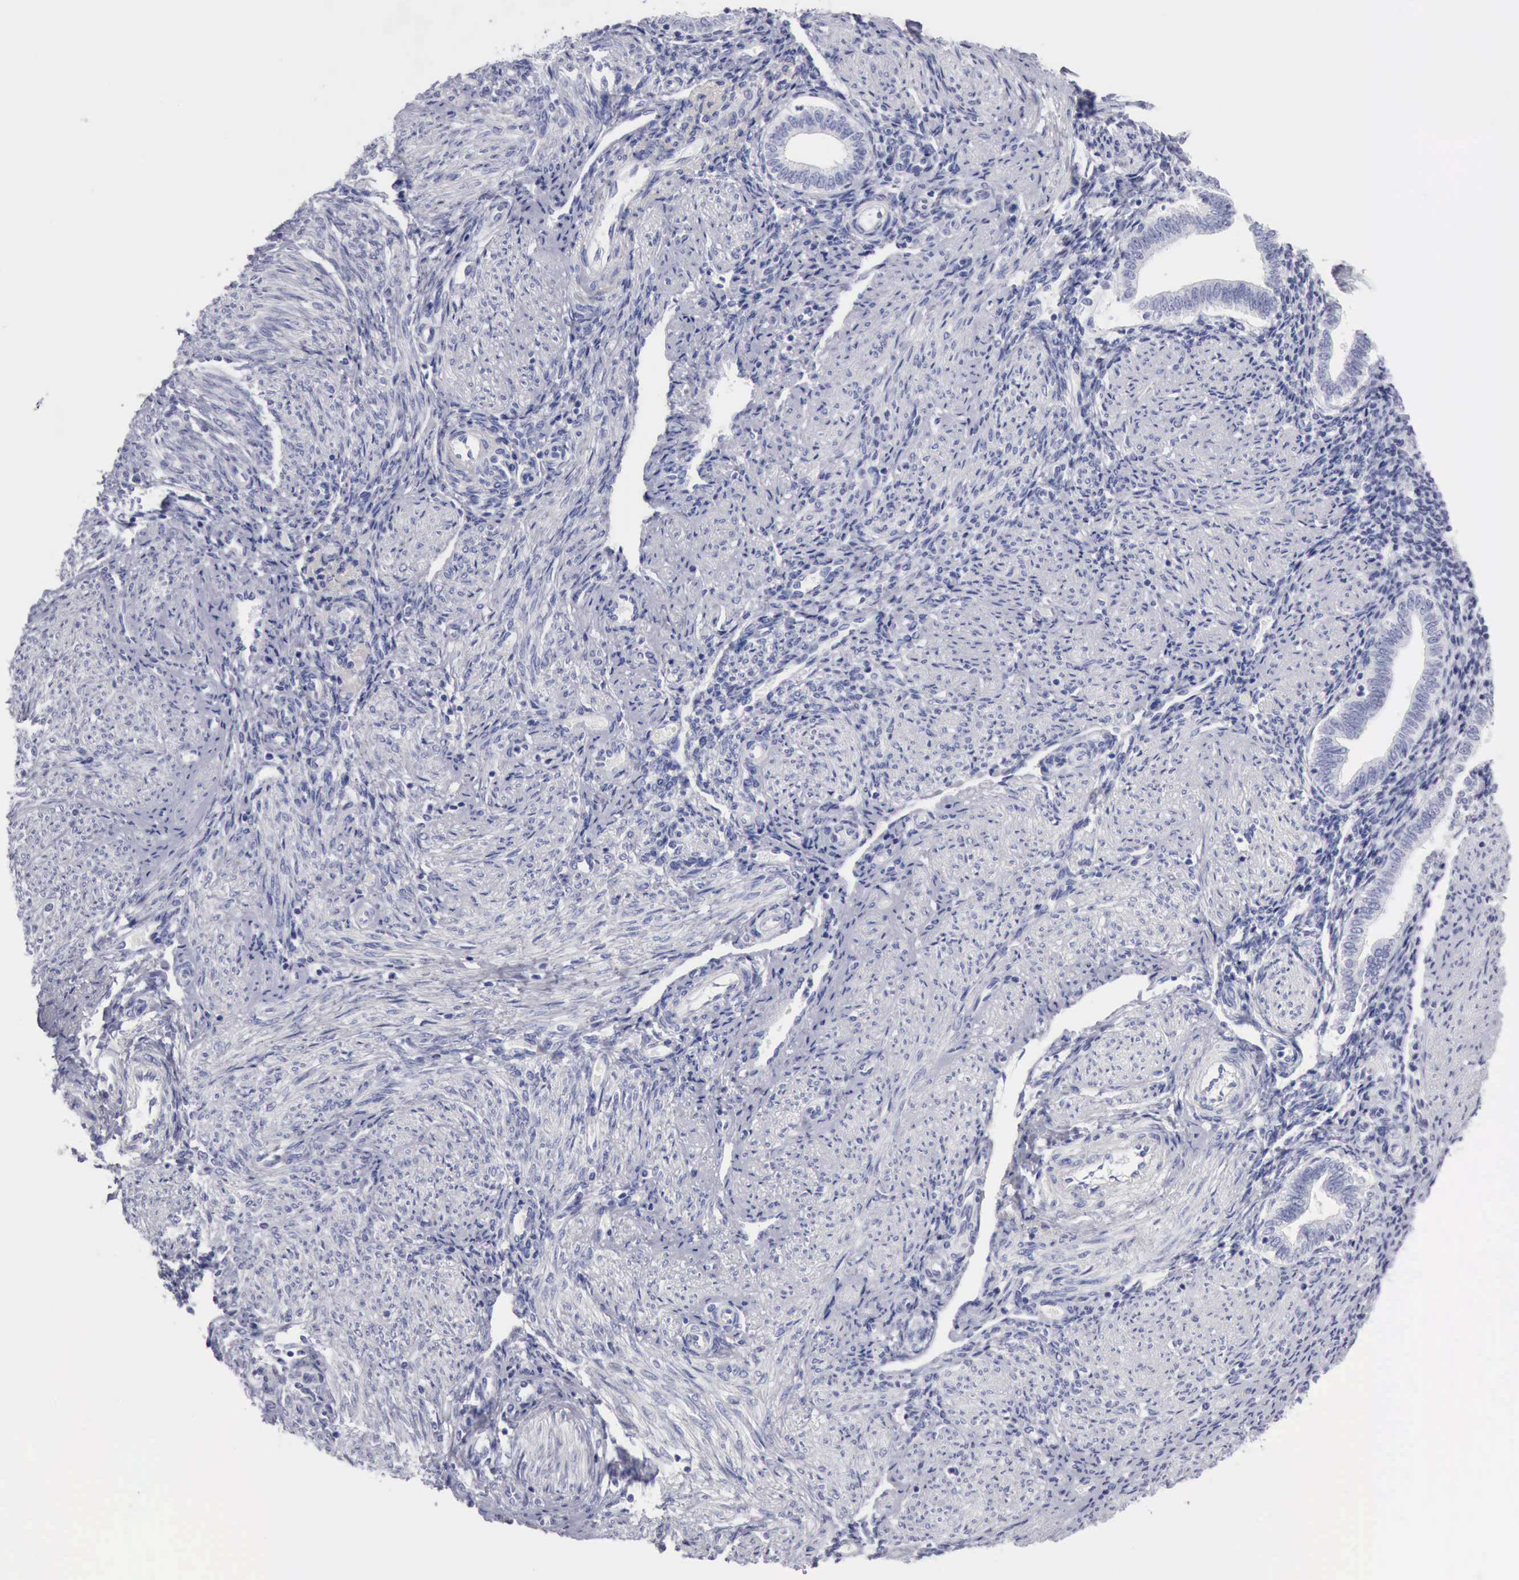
{"staining": {"intensity": "negative", "quantity": "none", "location": "none"}, "tissue": "endometrium", "cell_type": "Cells in endometrial stroma", "image_type": "normal", "snomed": [{"axis": "morphology", "description": "Normal tissue, NOS"}, {"axis": "topography", "description": "Endometrium"}], "caption": "IHC photomicrograph of benign endometrium stained for a protein (brown), which displays no positivity in cells in endometrial stroma.", "gene": "CYP19A1", "patient": {"sex": "female", "age": 36}}